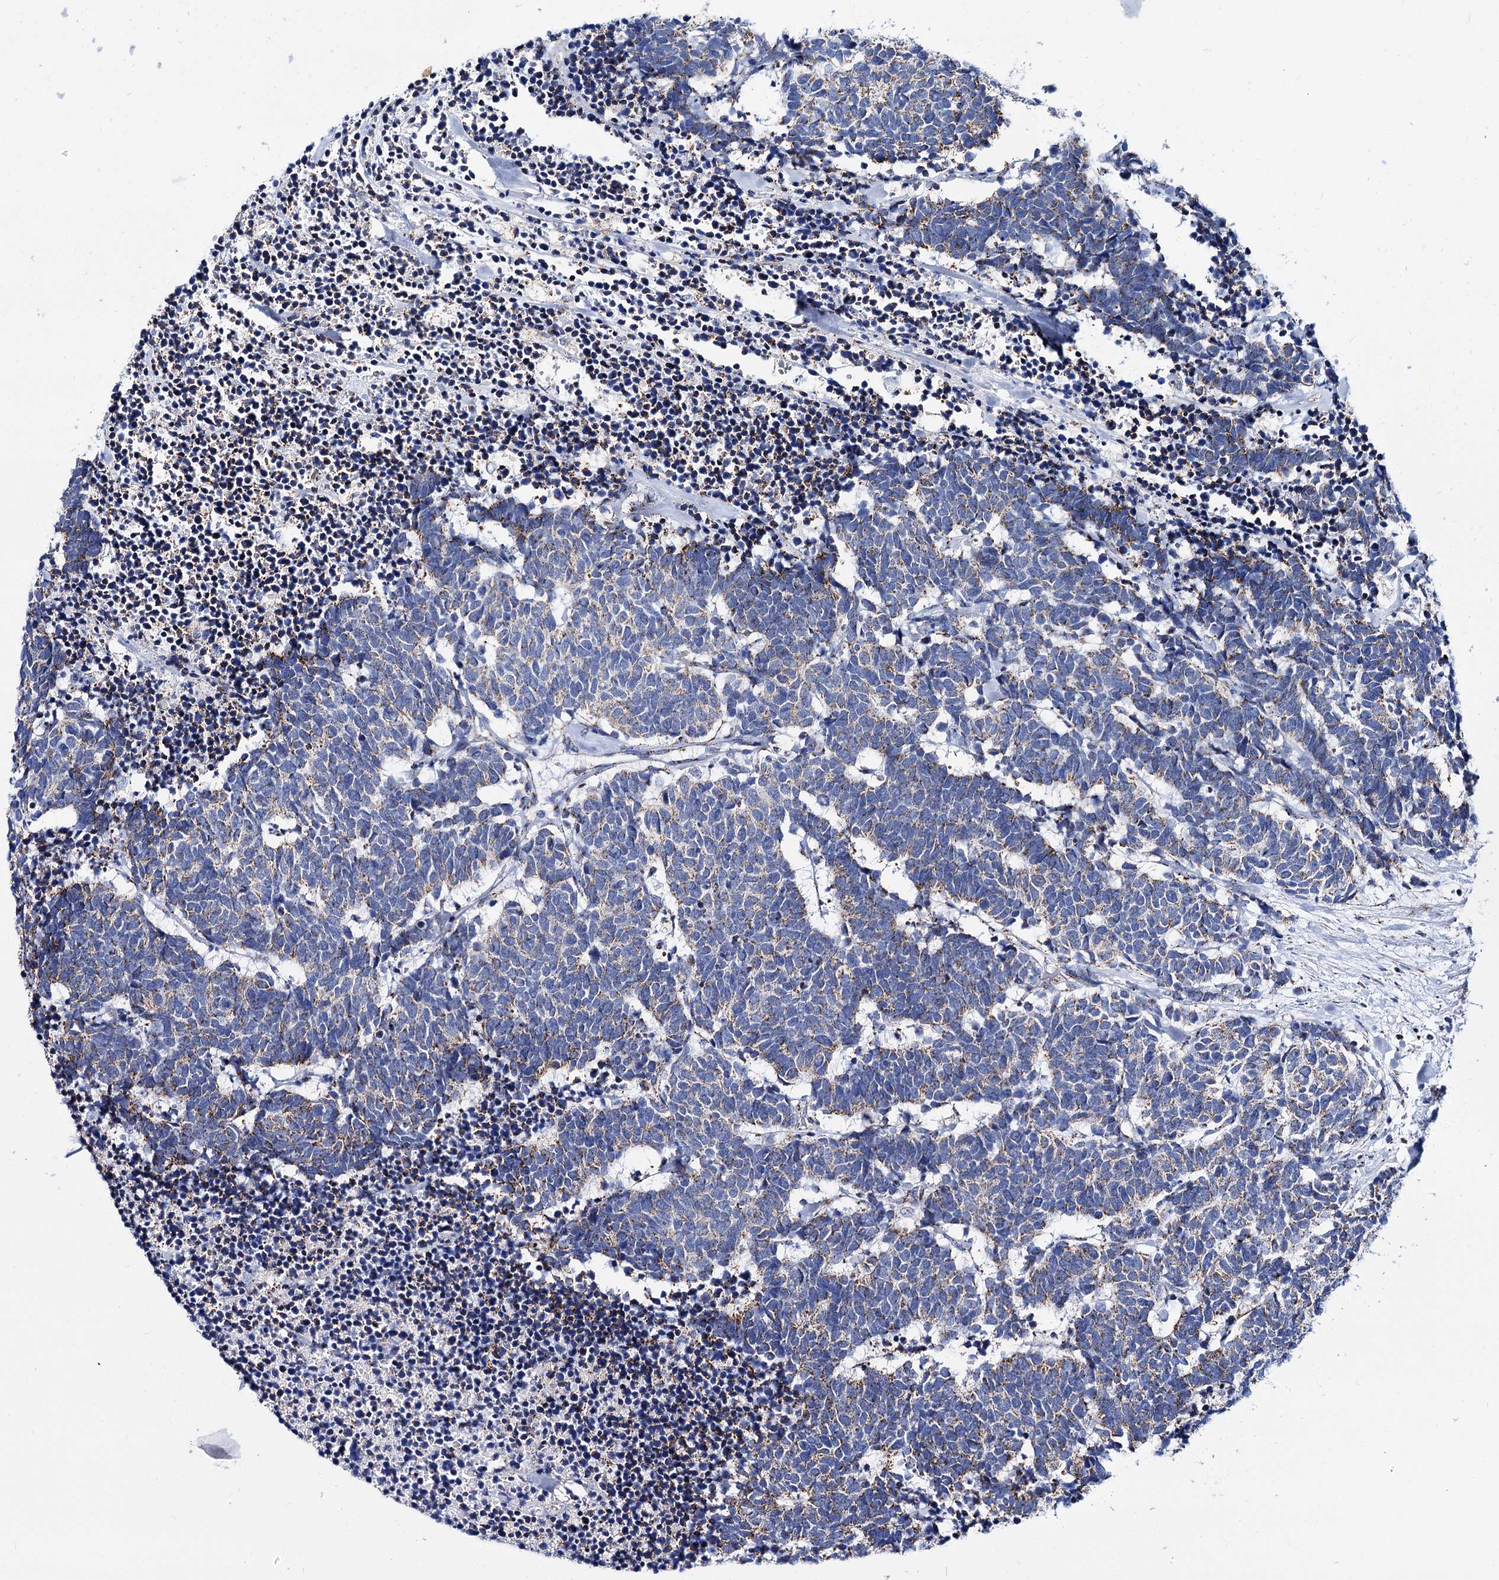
{"staining": {"intensity": "weak", "quantity": "25%-75%", "location": "cytoplasmic/membranous"}, "tissue": "carcinoid", "cell_type": "Tumor cells", "image_type": "cancer", "snomed": [{"axis": "morphology", "description": "Carcinoma, NOS"}, {"axis": "morphology", "description": "Carcinoid, malignant, NOS"}, {"axis": "topography", "description": "Urinary bladder"}], "caption": "Protein staining exhibits weak cytoplasmic/membranous positivity in about 25%-75% of tumor cells in carcinoid (malignant).", "gene": "UBASH3B", "patient": {"sex": "male", "age": 57}}